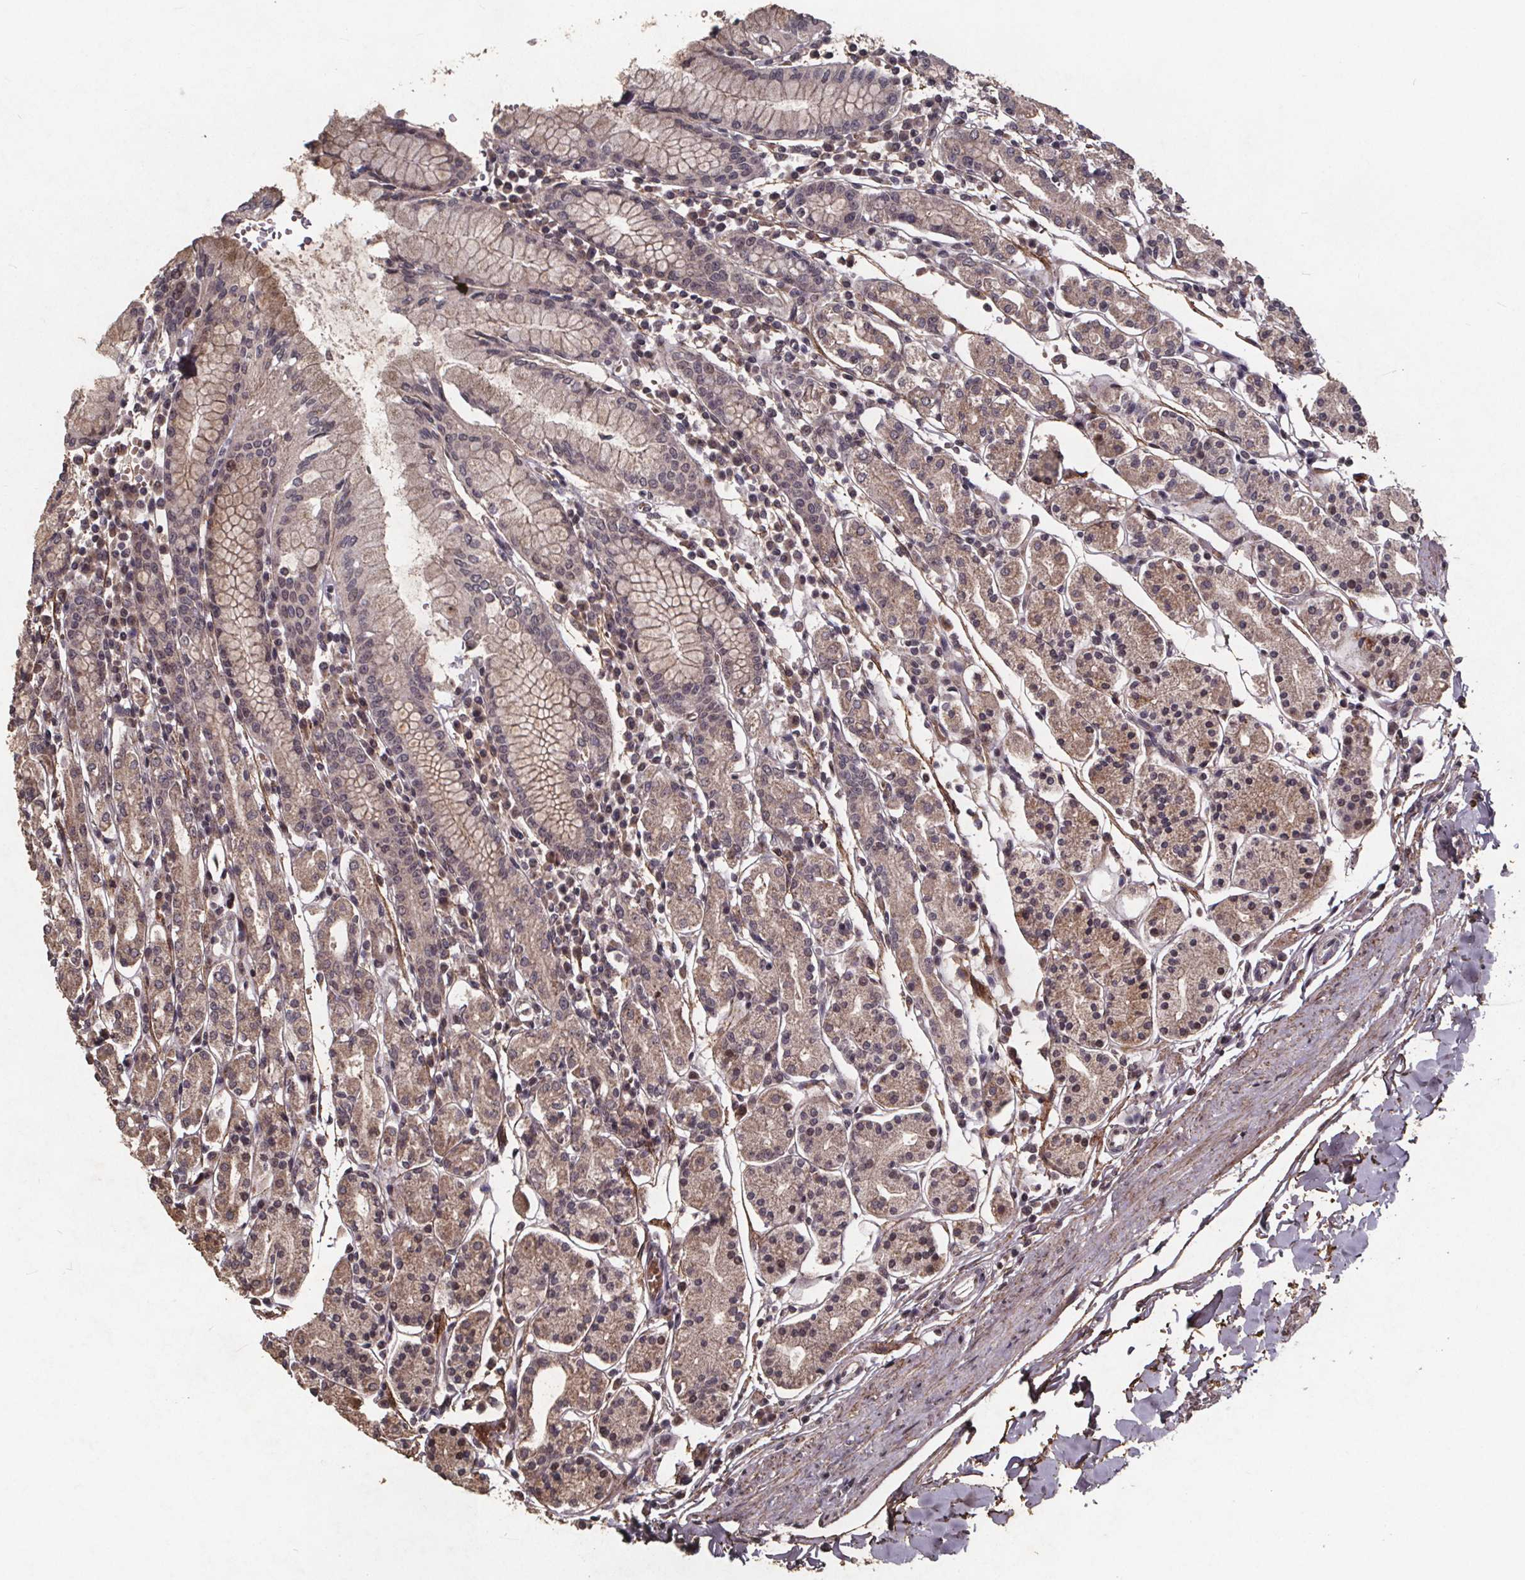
{"staining": {"intensity": "weak", "quantity": "25%-75%", "location": "cytoplasmic/membranous,nuclear"}, "tissue": "stomach", "cell_type": "Glandular cells", "image_type": "normal", "snomed": [{"axis": "morphology", "description": "Normal tissue, NOS"}, {"axis": "topography", "description": "Stomach, upper"}, {"axis": "topography", "description": "Stomach"}], "caption": "Glandular cells display weak cytoplasmic/membranous,nuclear staining in about 25%-75% of cells in unremarkable stomach.", "gene": "GPX3", "patient": {"sex": "male", "age": 62}}